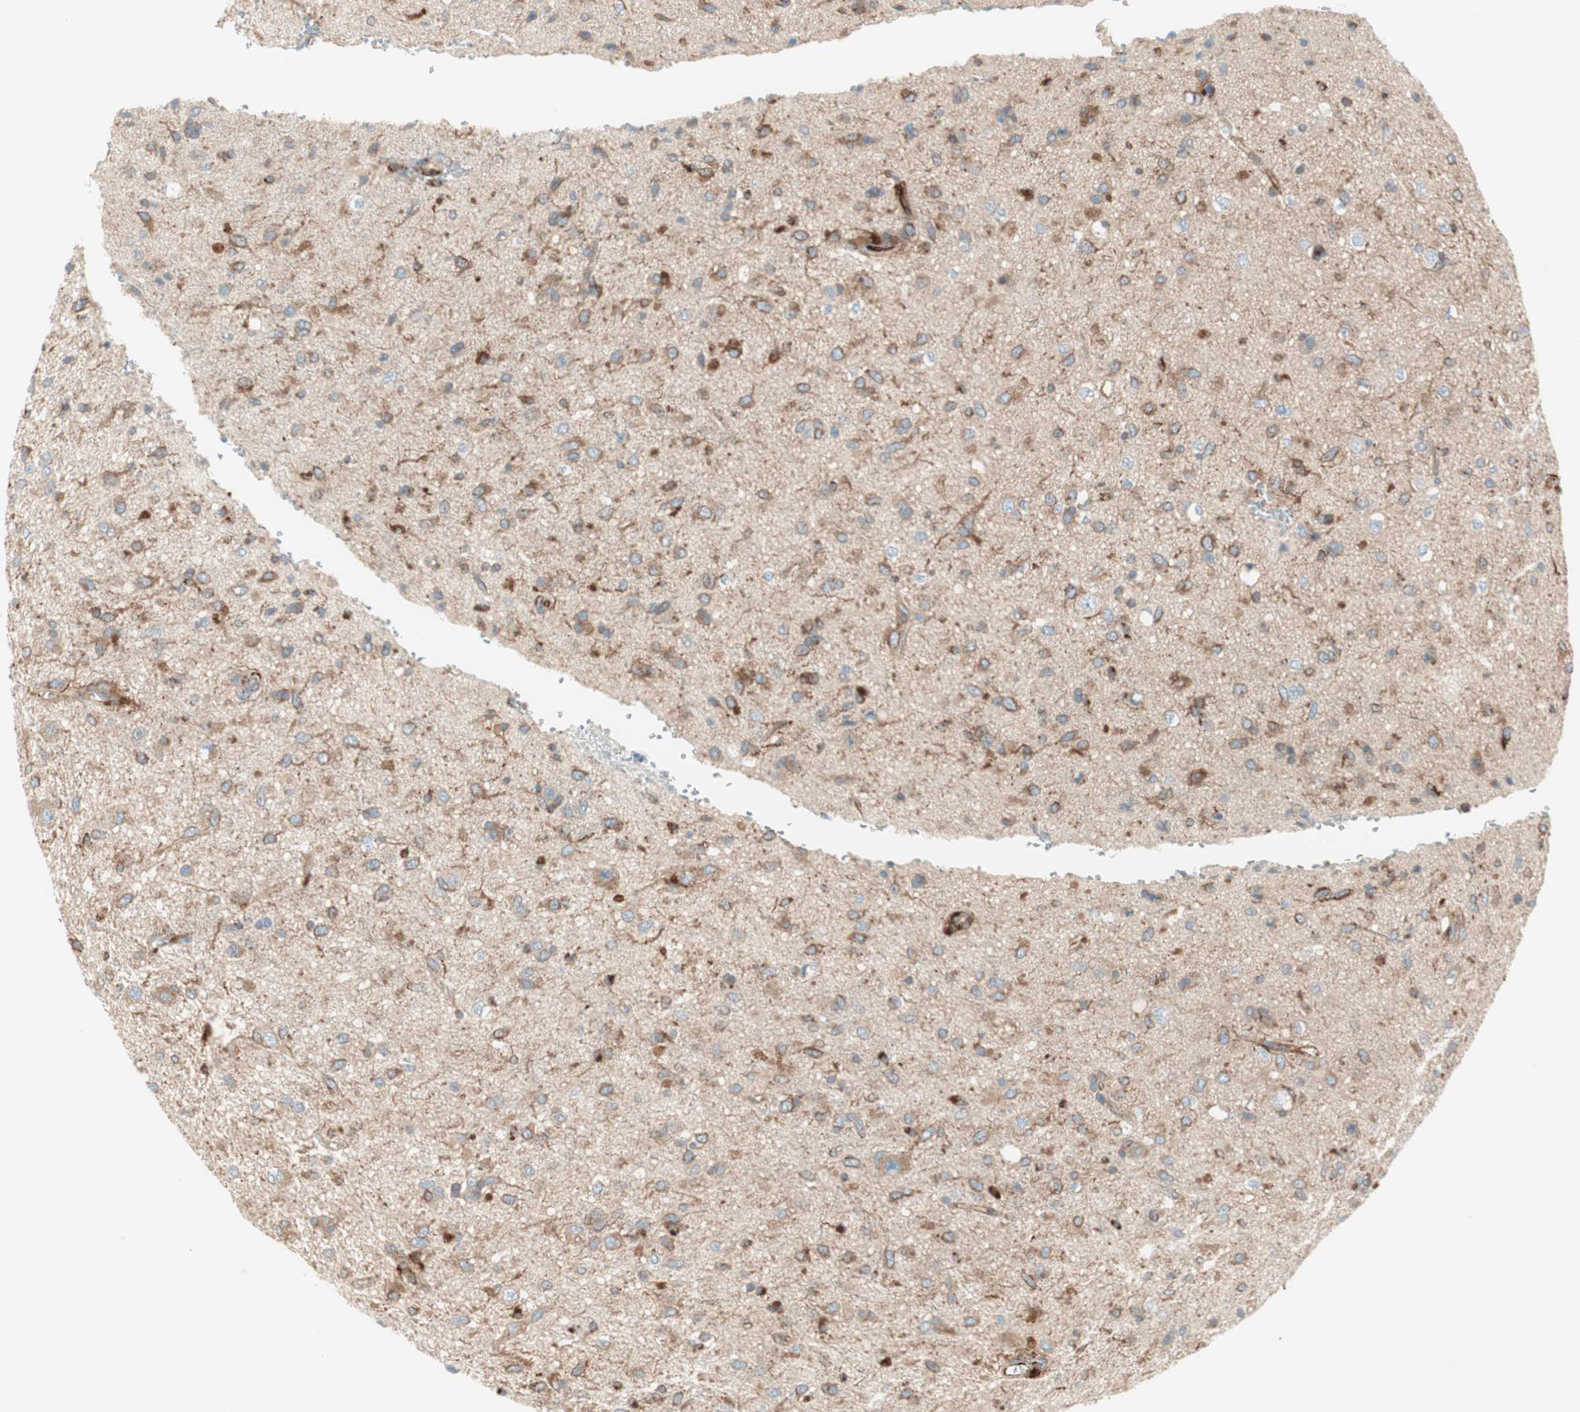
{"staining": {"intensity": "moderate", "quantity": "<25%", "location": "cytoplasmic/membranous"}, "tissue": "glioma", "cell_type": "Tumor cells", "image_type": "cancer", "snomed": [{"axis": "morphology", "description": "Glioma, malignant, Low grade"}, {"axis": "topography", "description": "Brain"}], "caption": "Moderate cytoplasmic/membranous staining is seen in approximately <25% of tumor cells in glioma.", "gene": "ATP6V1G1", "patient": {"sex": "male", "age": 77}}